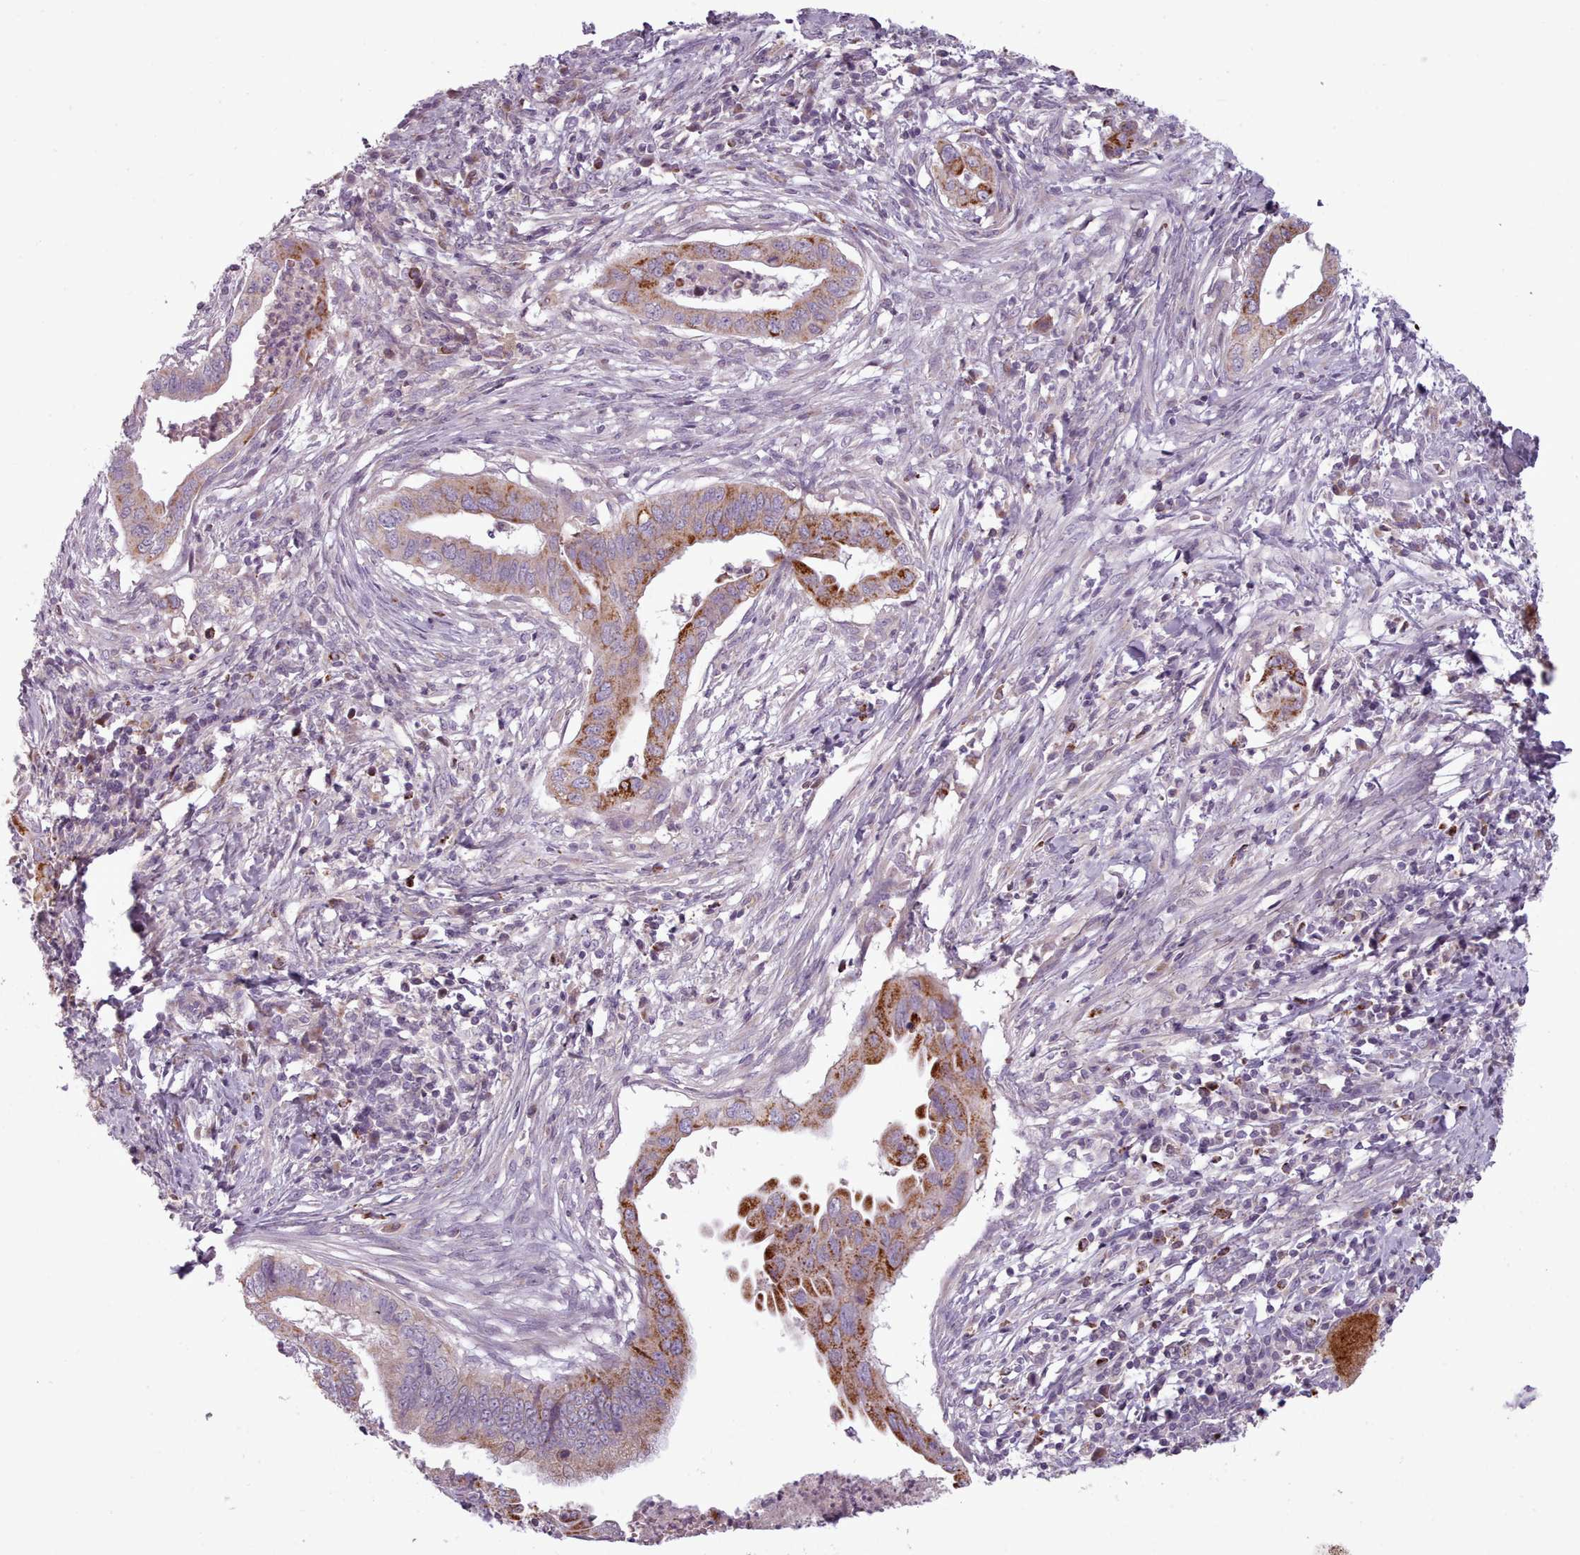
{"staining": {"intensity": "strong", "quantity": "<25%", "location": "cytoplasmic/membranous"}, "tissue": "cervical cancer", "cell_type": "Tumor cells", "image_type": "cancer", "snomed": [{"axis": "morphology", "description": "Adenocarcinoma, NOS"}, {"axis": "topography", "description": "Cervix"}], "caption": "Adenocarcinoma (cervical) stained with immunohistochemistry (IHC) demonstrates strong cytoplasmic/membranous positivity in approximately <25% of tumor cells. (Brightfield microscopy of DAB IHC at high magnification).", "gene": "LAPTM5", "patient": {"sex": "female", "age": 42}}